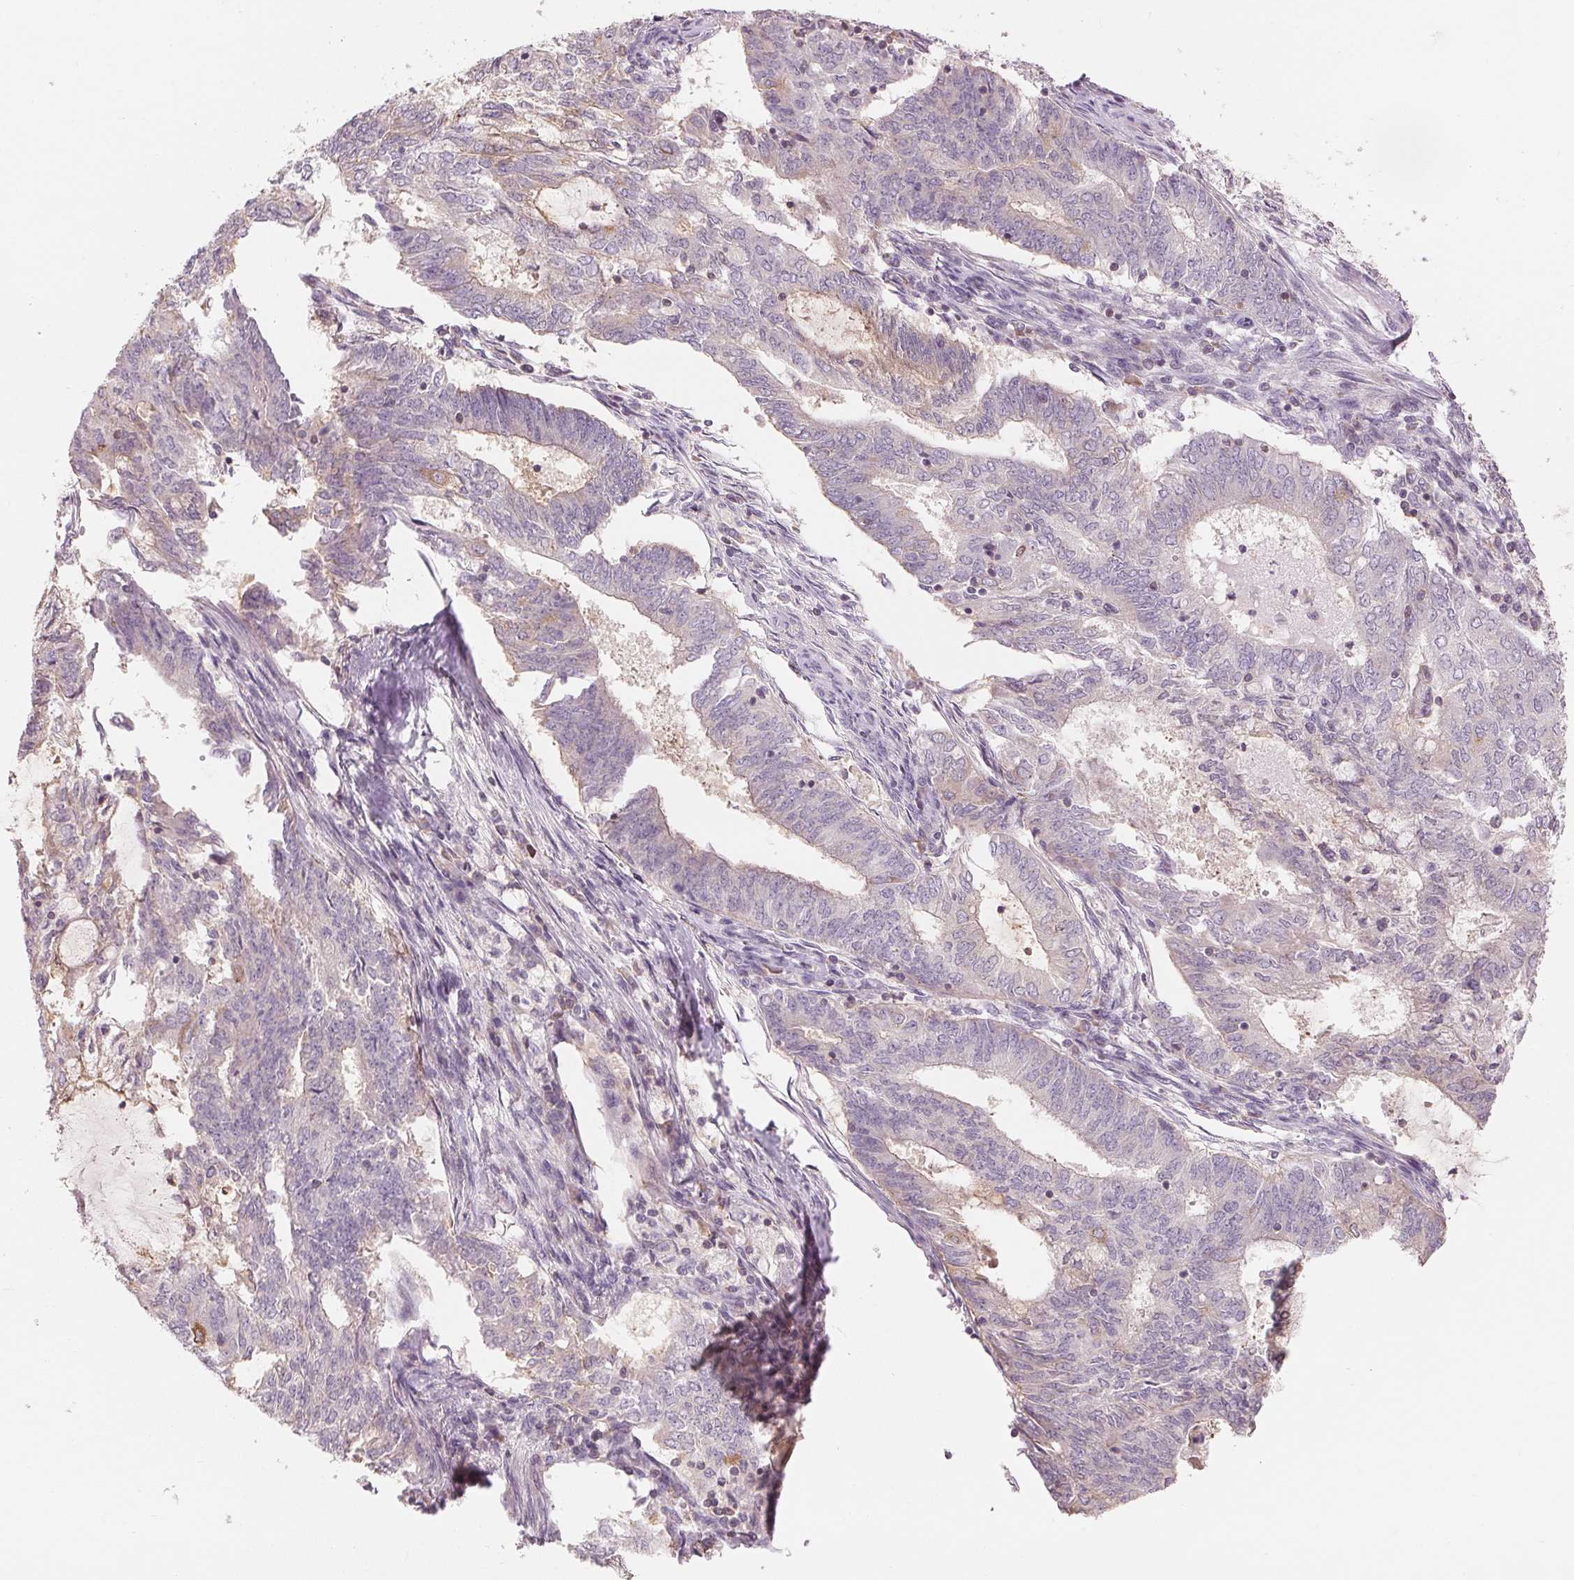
{"staining": {"intensity": "negative", "quantity": "none", "location": "none"}, "tissue": "endometrial cancer", "cell_type": "Tumor cells", "image_type": "cancer", "snomed": [{"axis": "morphology", "description": "Adenocarcinoma, NOS"}, {"axis": "topography", "description": "Endometrium"}], "caption": "Immunohistochemistry (IHC) photomicrograph of neoplastic tissue: adenocarcinoma (endometrial) stained with DAB reveals no significant protein expression in tumor cells. (Immunohistochemistry (IHC), brightfield microscopy, high magnification).", "gene": "VTCN1", "patient": {"sex": "female", "age": 62}}